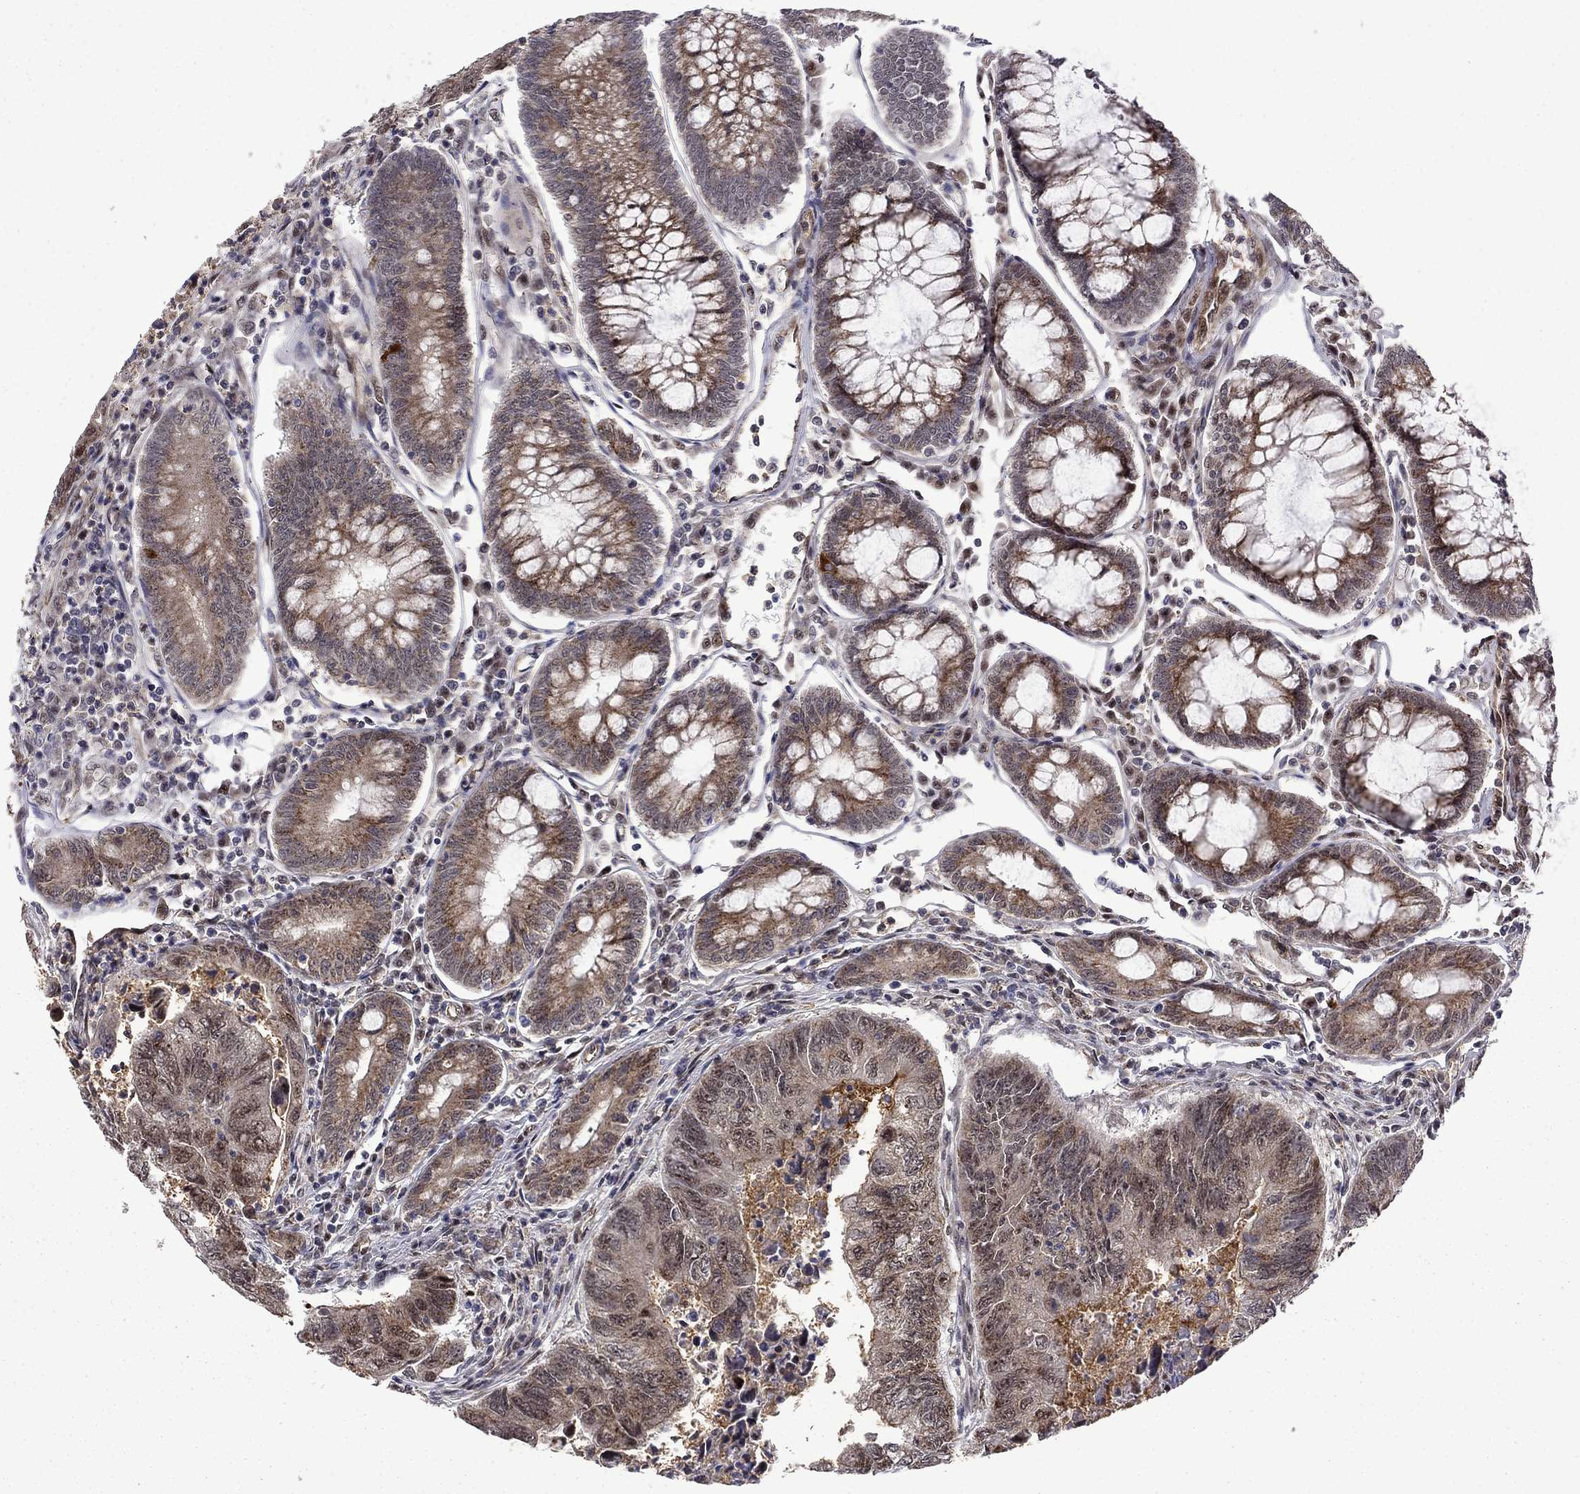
{"staining": {"intensity": "moderate", "quantity": "25%-75%", "location": "cytoplasmic/membranous,nuclear"}, "tissue": "colorectal cancer", "cell_type": "Tumor cells", "image_type": "cancer", "snomed": [{"axis": "morphology", "description": "Adenocarcinoma, NOS"}, {"axis": "topography", "description": "Colon"}], "caption": "A high-resolution image shows IHC staining of adenocarcinoma (colorectal), which shows moderate cytoplasmic/membranous and nuclear expression in approximately 25%-75% of tumor cells. (DAB (3,3'-diaminobenzidine) IHC, brown staining for protein, blue staining for nuclei).", "gene": "KPNA3", "patient": {"sex": "female", "age": 65}}